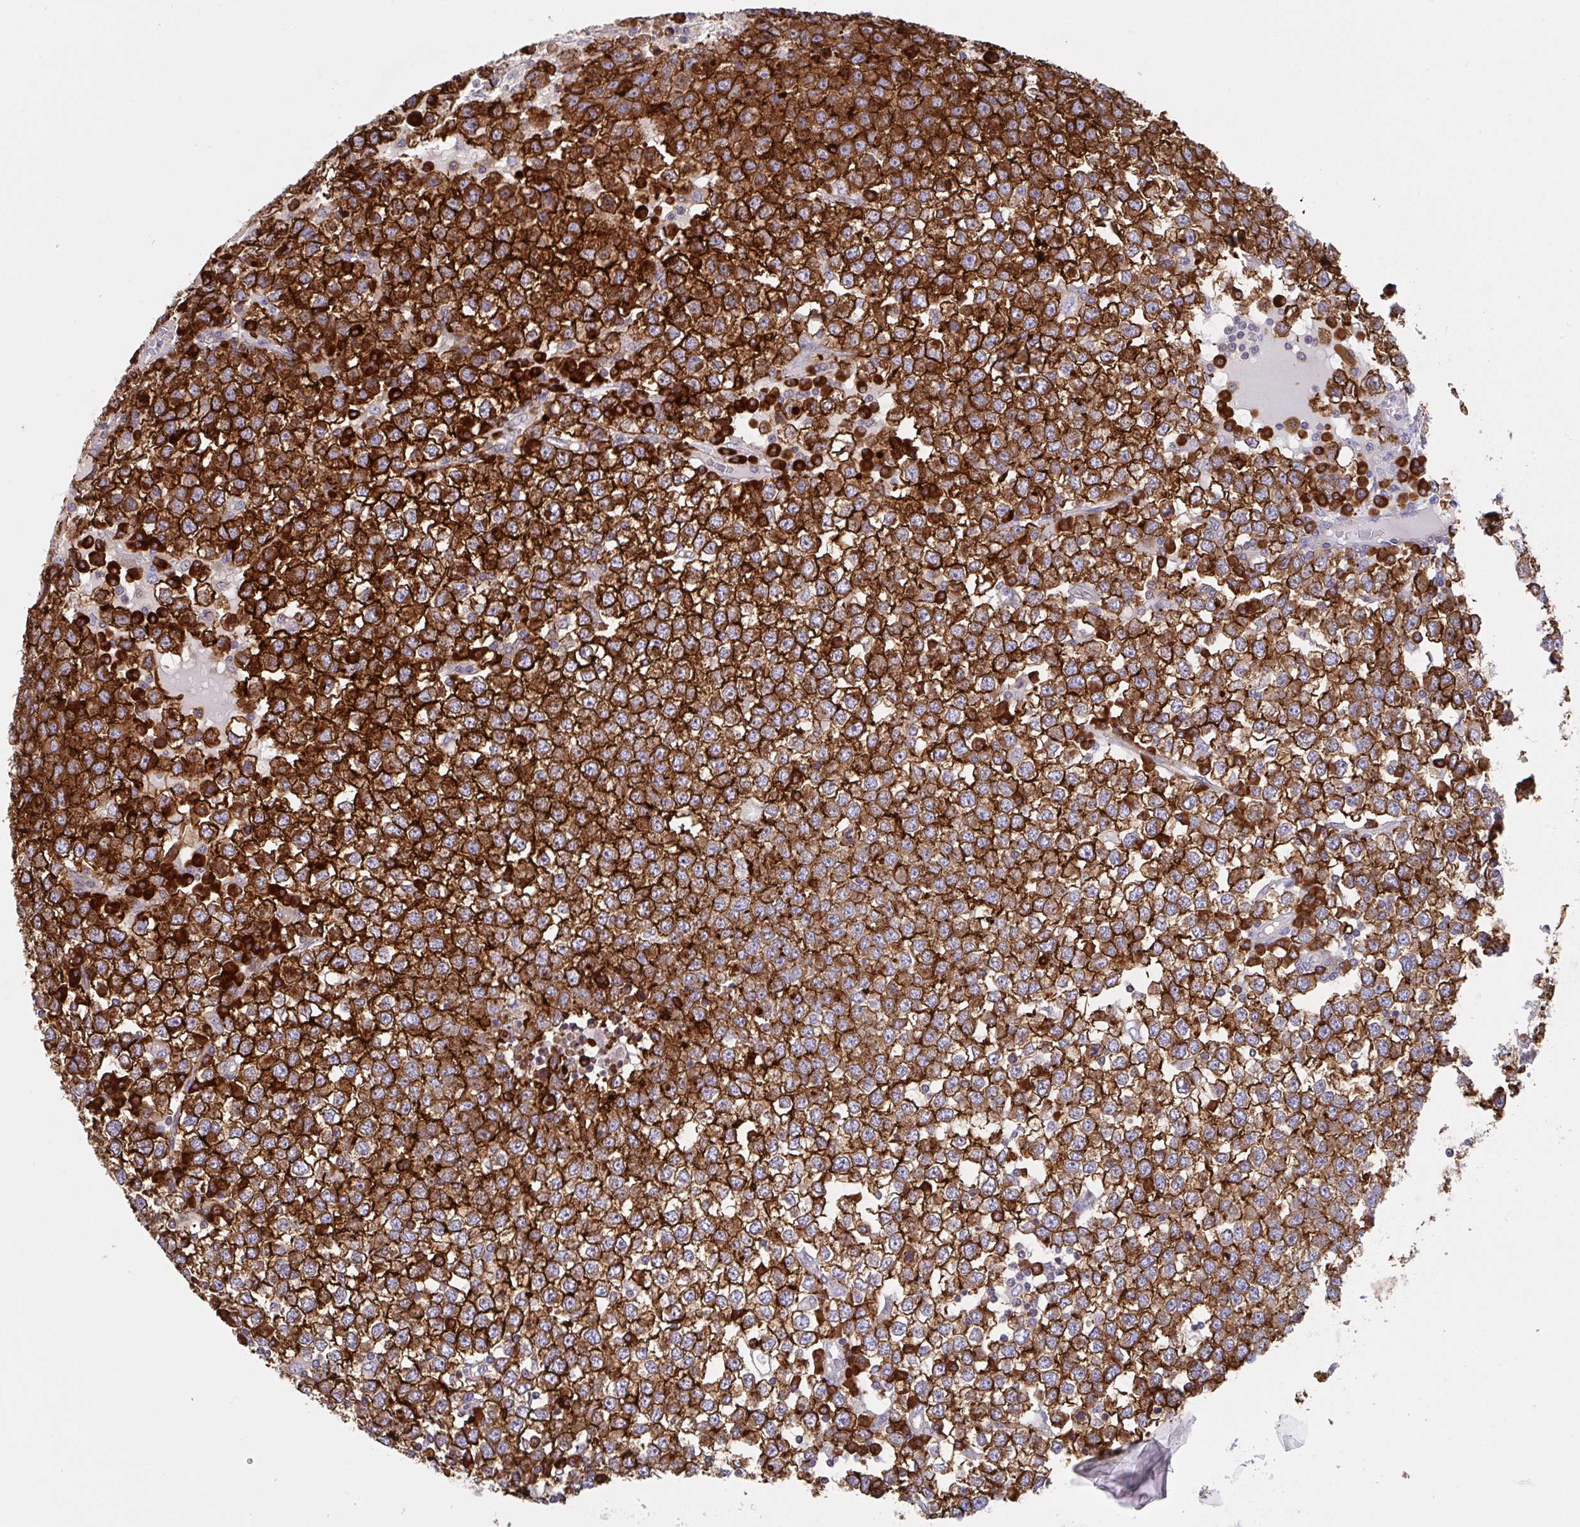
{"staining": {"intensity": "strong", "quantity": ">75%", "location": "cytoplasmic/membranous"}, "tissue": "testis cancer", "cell_type": "Tumor cells", "image_type": "cancer", "snomed": [{"axis": "morphology", "description": "Seminoma, NOS"}, {"axis": "topography", "description": "Testis"}], "caption": "Testis seminoma was stained to show a protein in brown. There is high levels of strong cytoplasmic/membranous staining in about >75% of tumor cells. (DAB = brown stain, brightfield microscopy at high magnification).", "gene": "YARS2", "patient": {"sex": "male", "age": 65}}